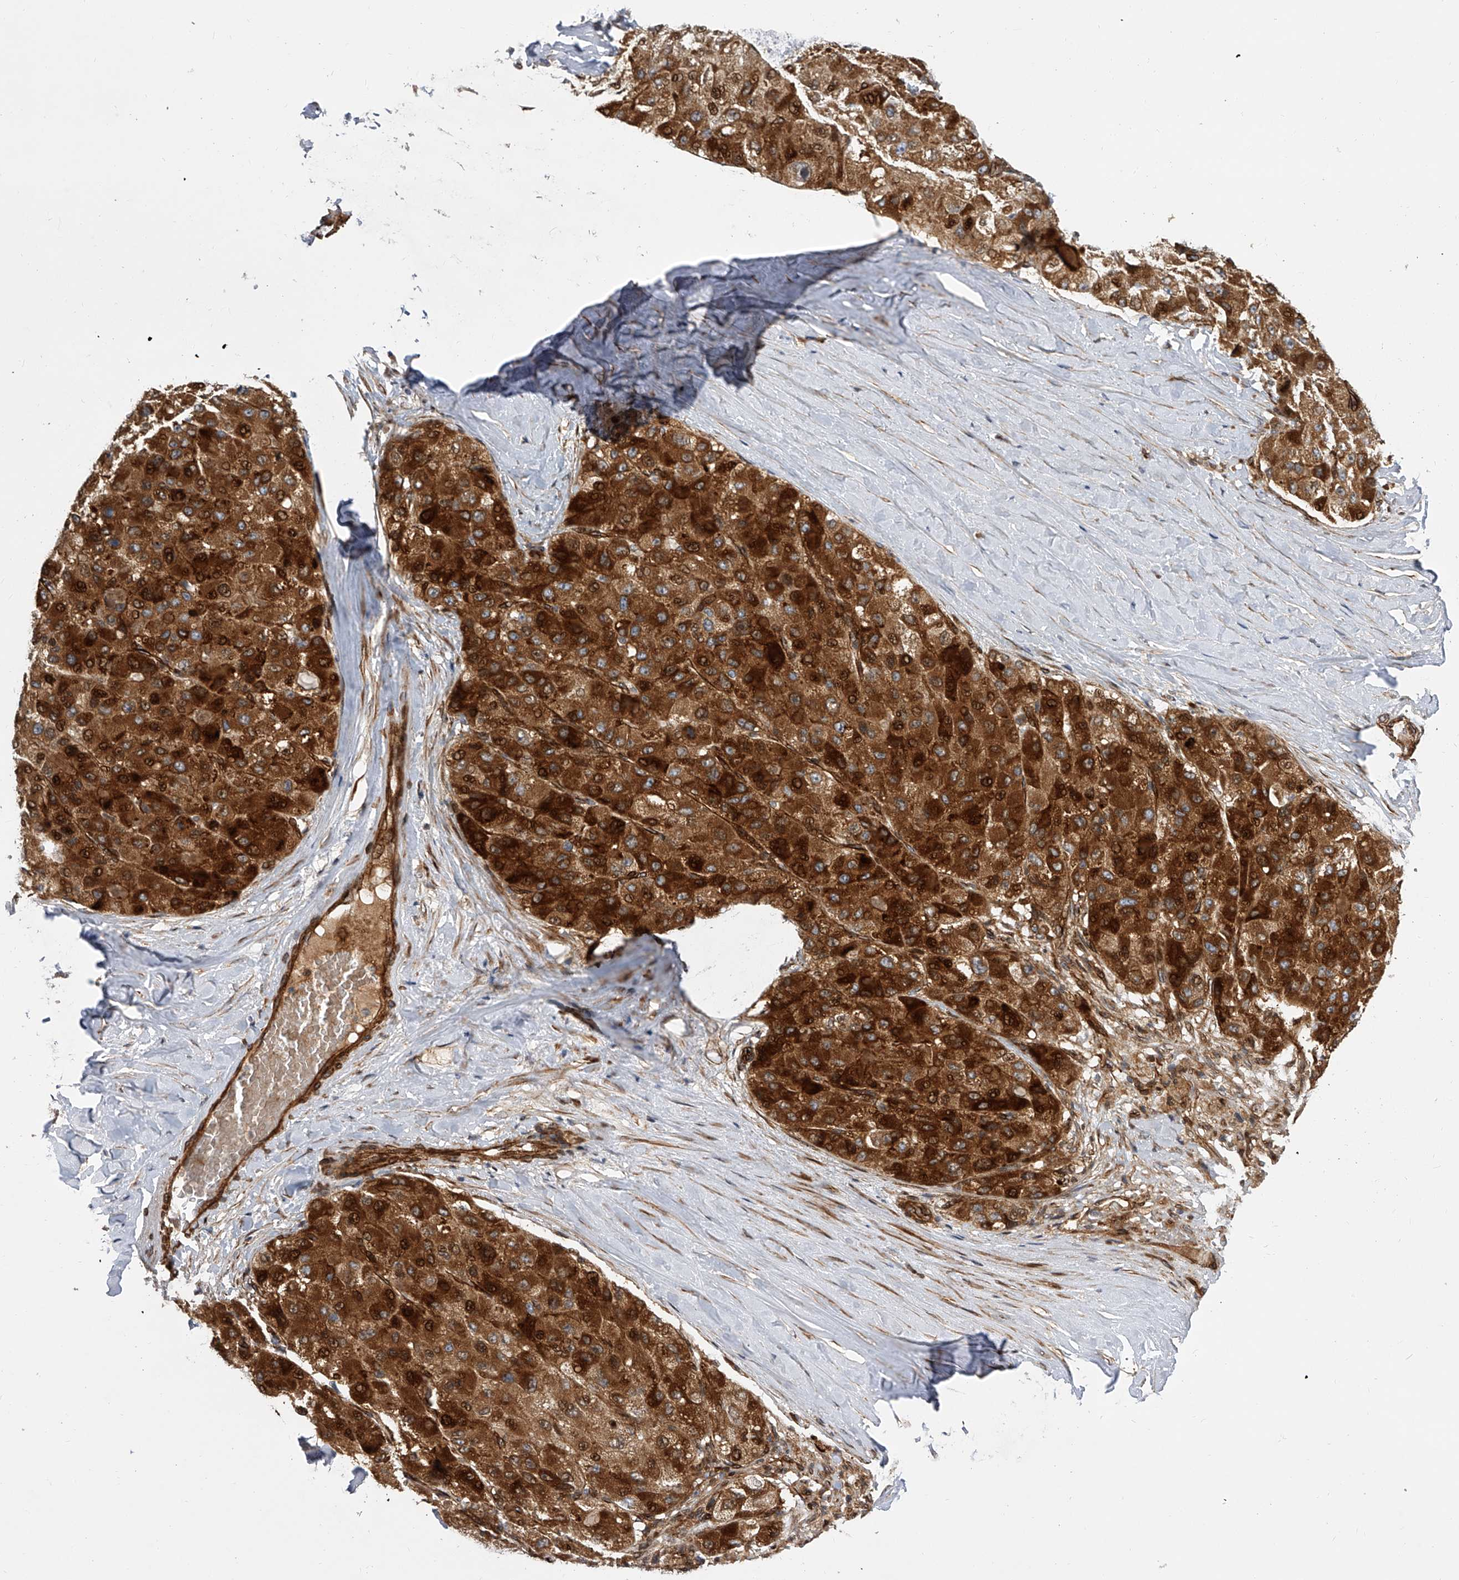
{"staining": {"intensity": "strong", "quantity": ">75%", "location": "cytoplasmic/membranous"}, "tissue": "liver cancer", "cell_type": "Tumor cells", "image_type": "cancer", "snomed": [{"axis": "morphology", "description": "Carcinoma, Hepatocellular, NOS"}, {"axis": "topography", "description": "Liver"}], "caption": "Protein expression analysis of human liver hepatocellular carcinoma reveals strong cytoplasmic/membranous staining in approximately >75% of tumor cells.", "gene": "PDSS2", "patient": {"sex": "male", "age": 80}}